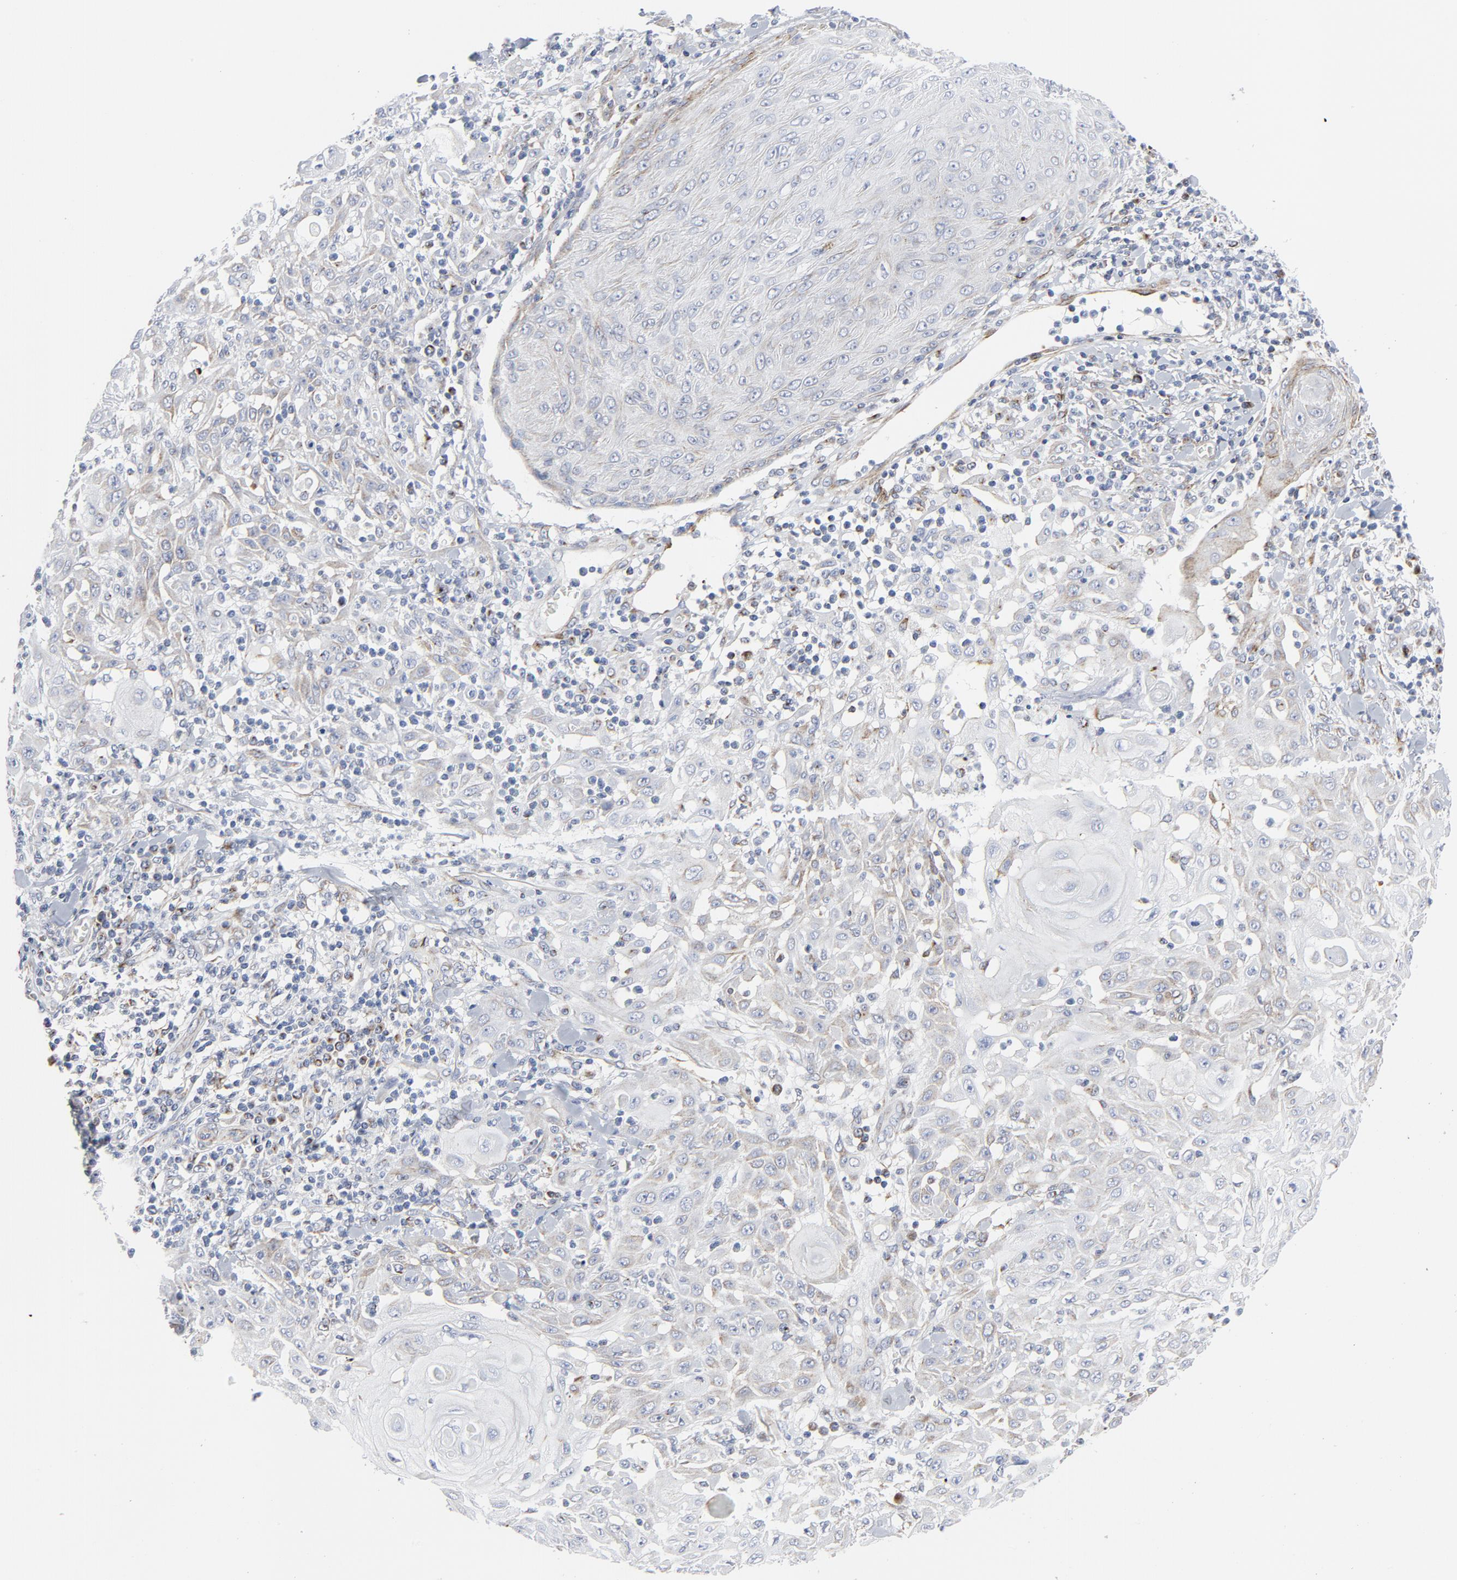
{"staining": {"intensity": "negative", "quantity": "none", "location": "none"}, "tissue": "skin cancer", "cell_type": "Tumor cells", "image_type": "cancer", "snomed": [{"axis": "morphology", "description": "Squamous cell carcinoma, NOS"}, {"axis": "topography", "description": "Skin"}], "caption": "IHC micrograph of human squamous cell carcinoma (skin) stained for a protein (brown), which shows no expression in tumor cells.", "gene": "TUBB1", "patient": {"sex": "male", "age": 24}}